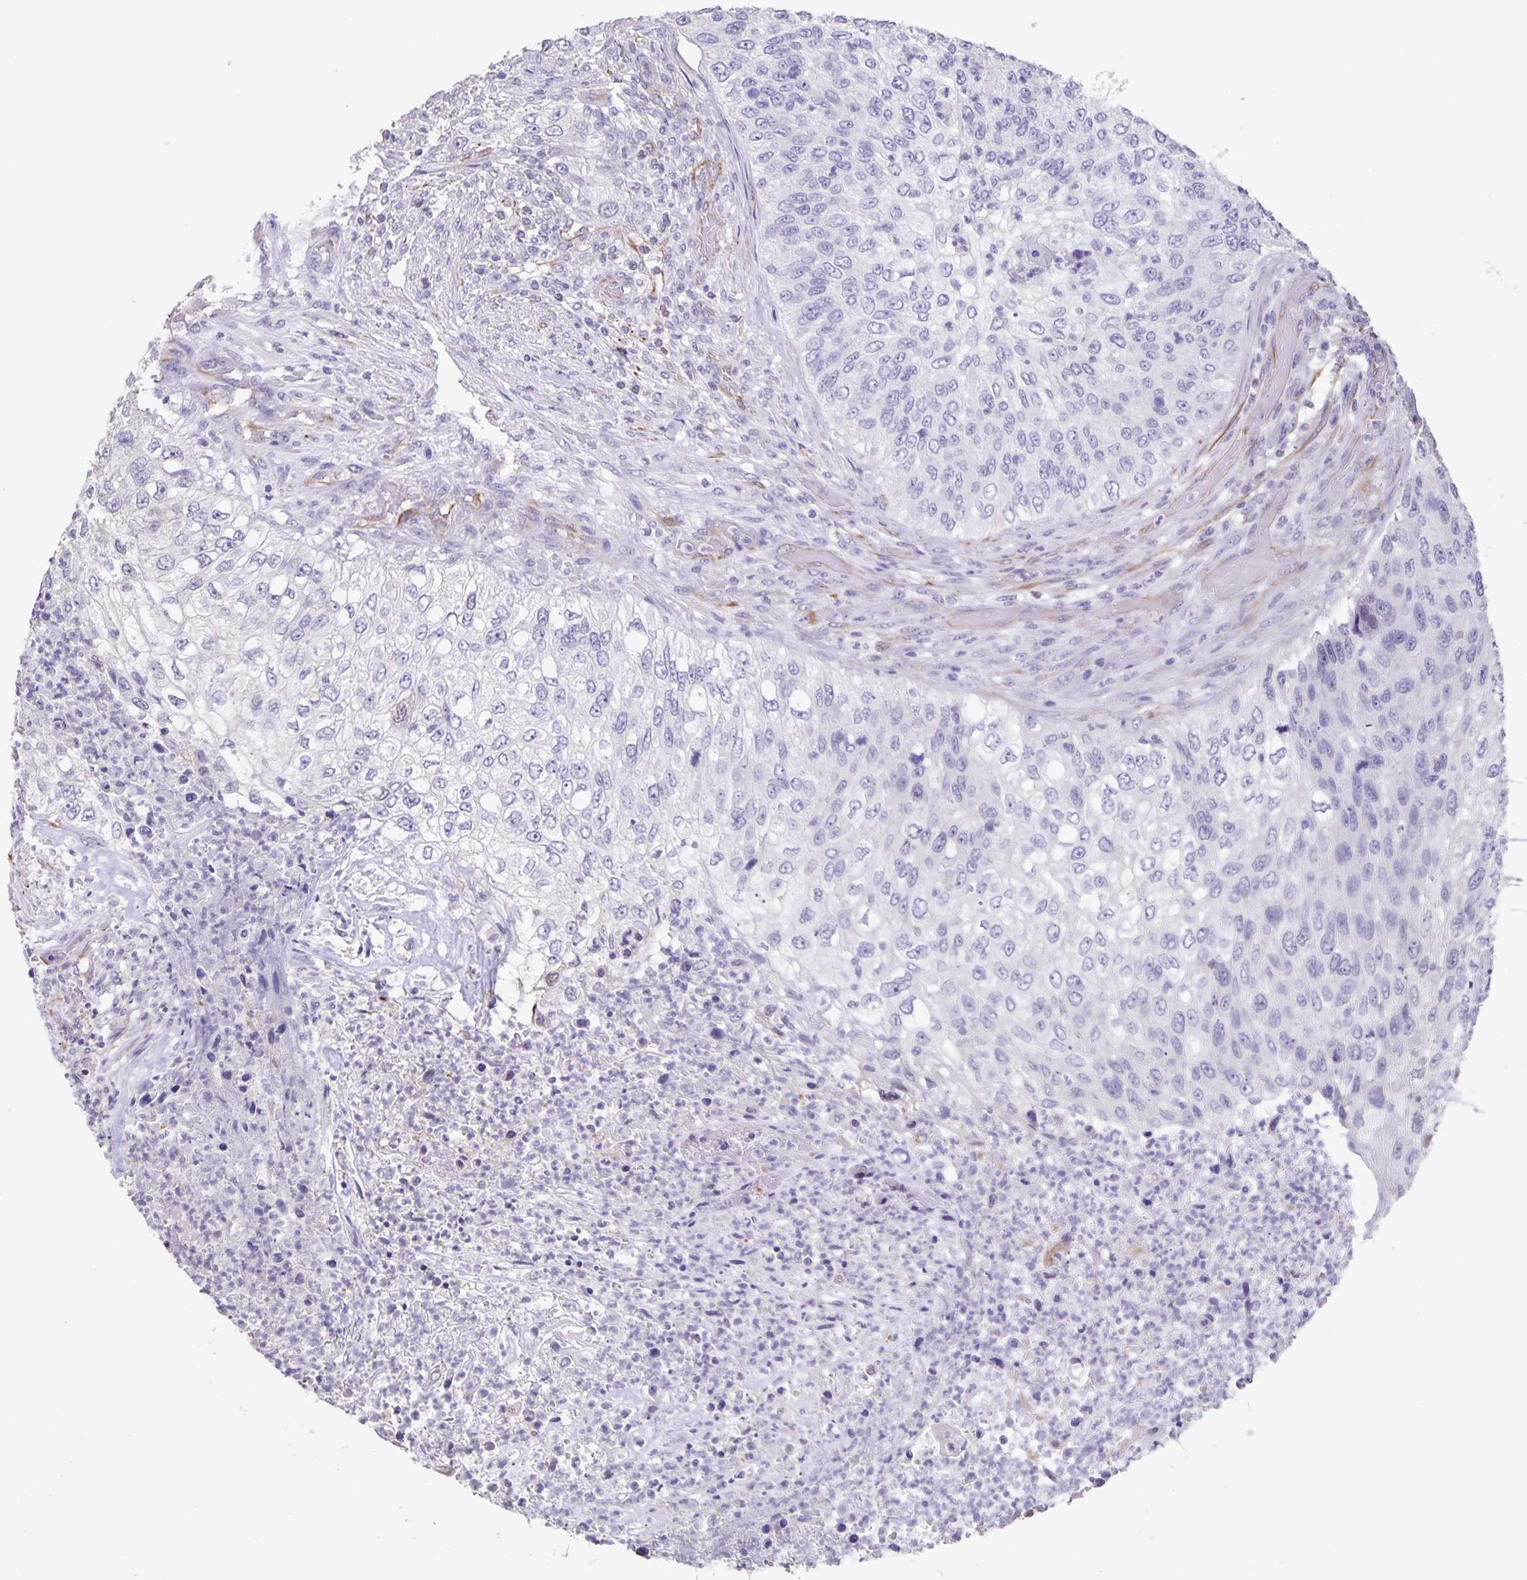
{"staining": {"intensity": "negative", "quantity": "none", "location": "none"}, "tissue": "urothelial cancer", "cell_type": "Tumor cells", "image_type": "cancer", "snomed": [{"axis": "morphology", "description": "Urothelial carcinoma, High grade"}, {"axis": "topography", "description": "Urinary bladder"}], "caption": "Histopathology image shows no significant protein expression in tumor cells of urothelial cancer.", "gene": "SYNM", "patient": {"sex": "female", "age": 60}}